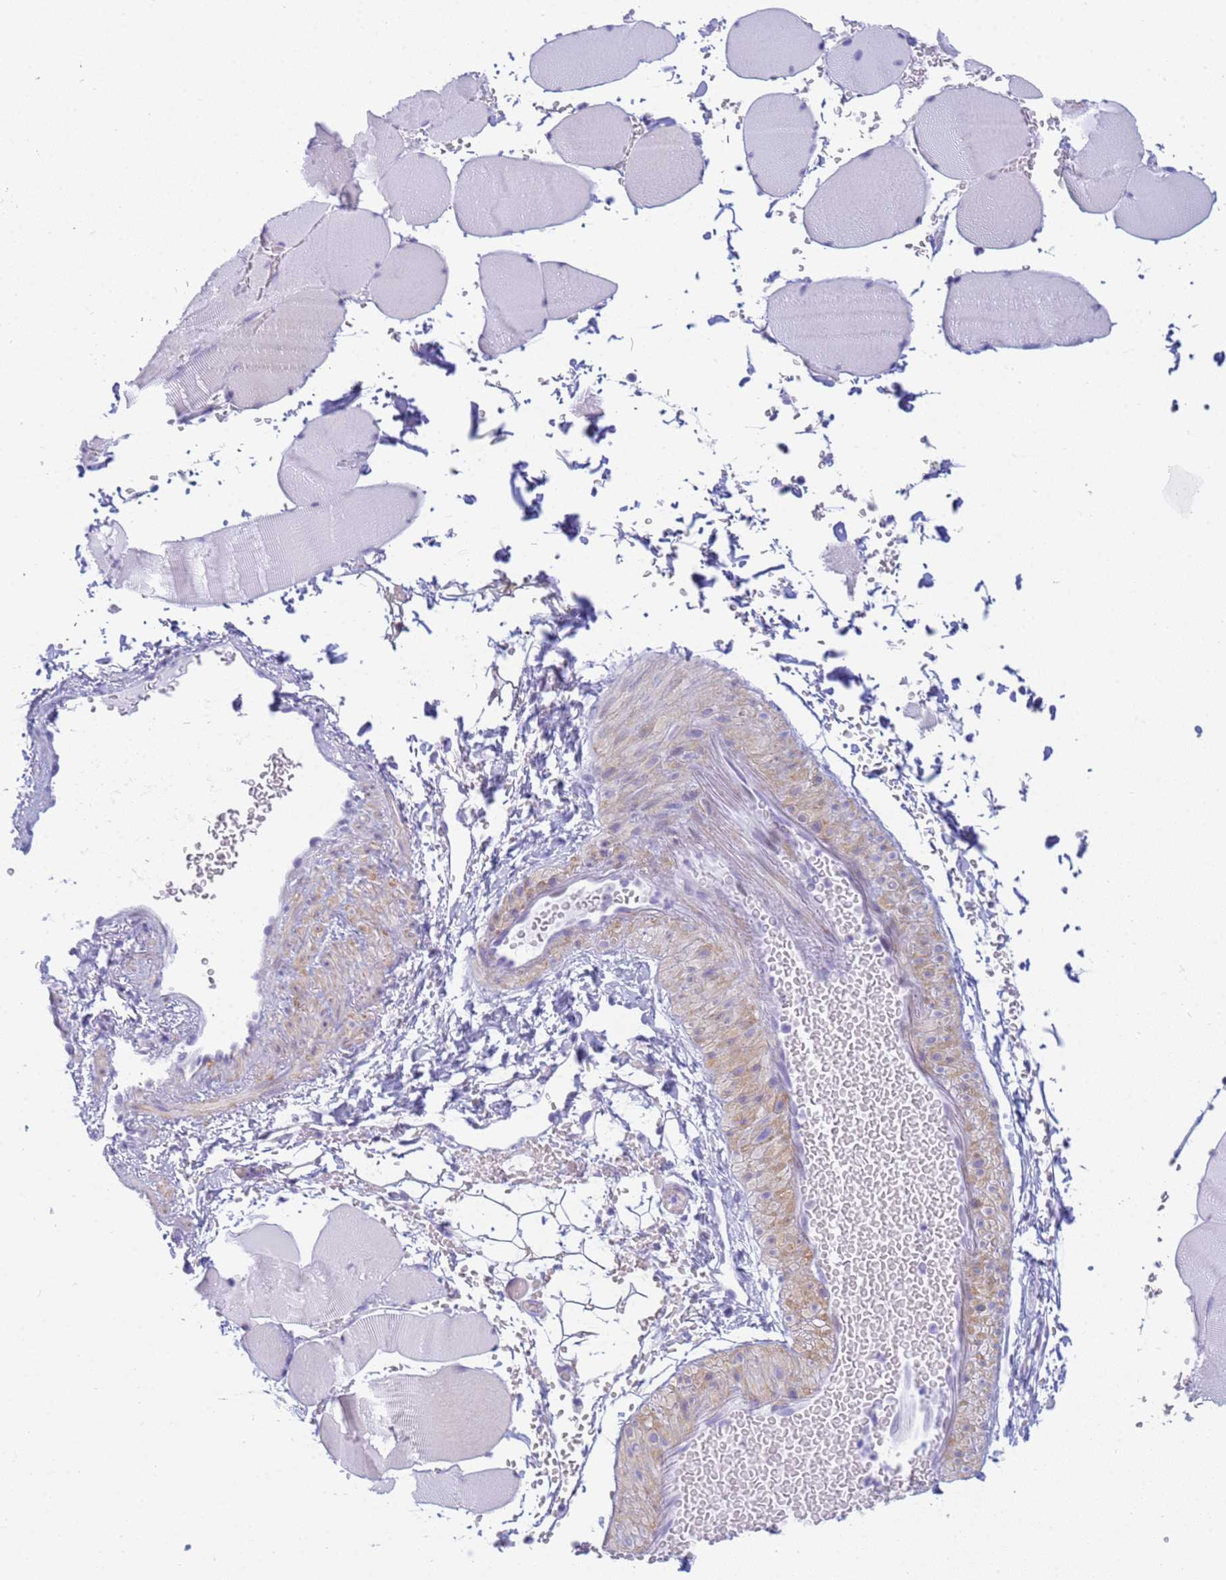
{"staining": {"intensity": "negative", "quantity": "none", "location": "none"}, "tissue": "skeletal muscle", "cell_type": "Myocytes", "image_type": "normal", "snomed": [{"axis": "morphology", "description": "Normal tissue, NOS"}, {"axis": "topography", "description": "Skeletal muscle"}, {"axis": "topography", "description": "Head-Neck"}], "caption": "IHC image of unremarkable skeletal muscle: human skeletal muscle stained with DAB (3,3'-diaminobenzidine) reveals no significant protein staining in myocytes. (DAB (3,3'-diaminobenzidine) immunohistochemistry with hematoxylin counter stain).", "gene": "SNX20", "patient": {"sex": "male", "age": 66}}